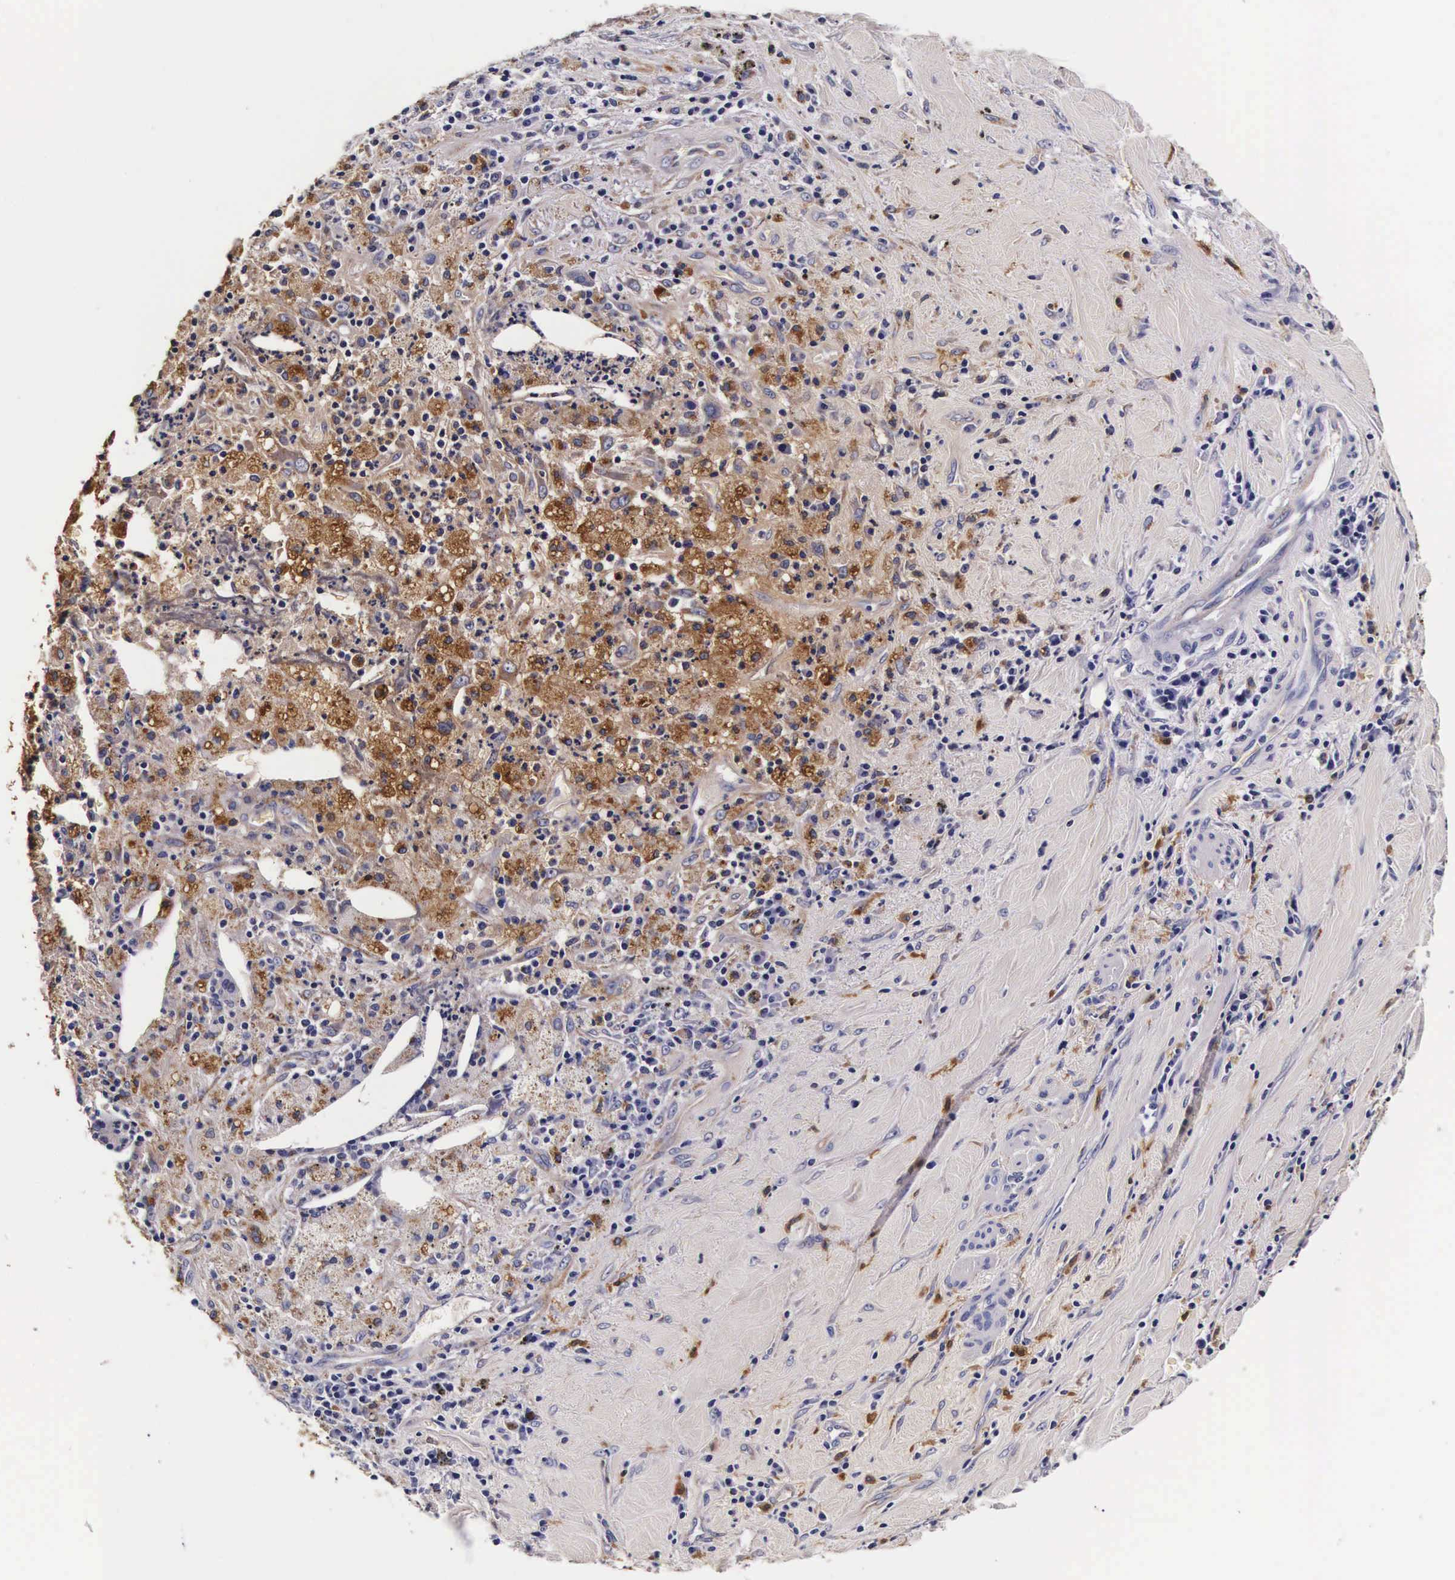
{"staining": {"intensity": "weak", "quantity": "<25%", "location": "cytoplasmic/membranous"}, "tissue": "lung cancer", "cell_type": "Tumor cells", "image_type": "cancer", "snomed": [{"axis": "morphology", "description": "Squamous cell carcinoma, NOS"}, {"axis": "topography", "description": "Lung"}], "caption": "There is no significant expression in tumor cells of lung cancer.", "gene": "CTSB", "patient": {"sex": "male", "age": 64}}